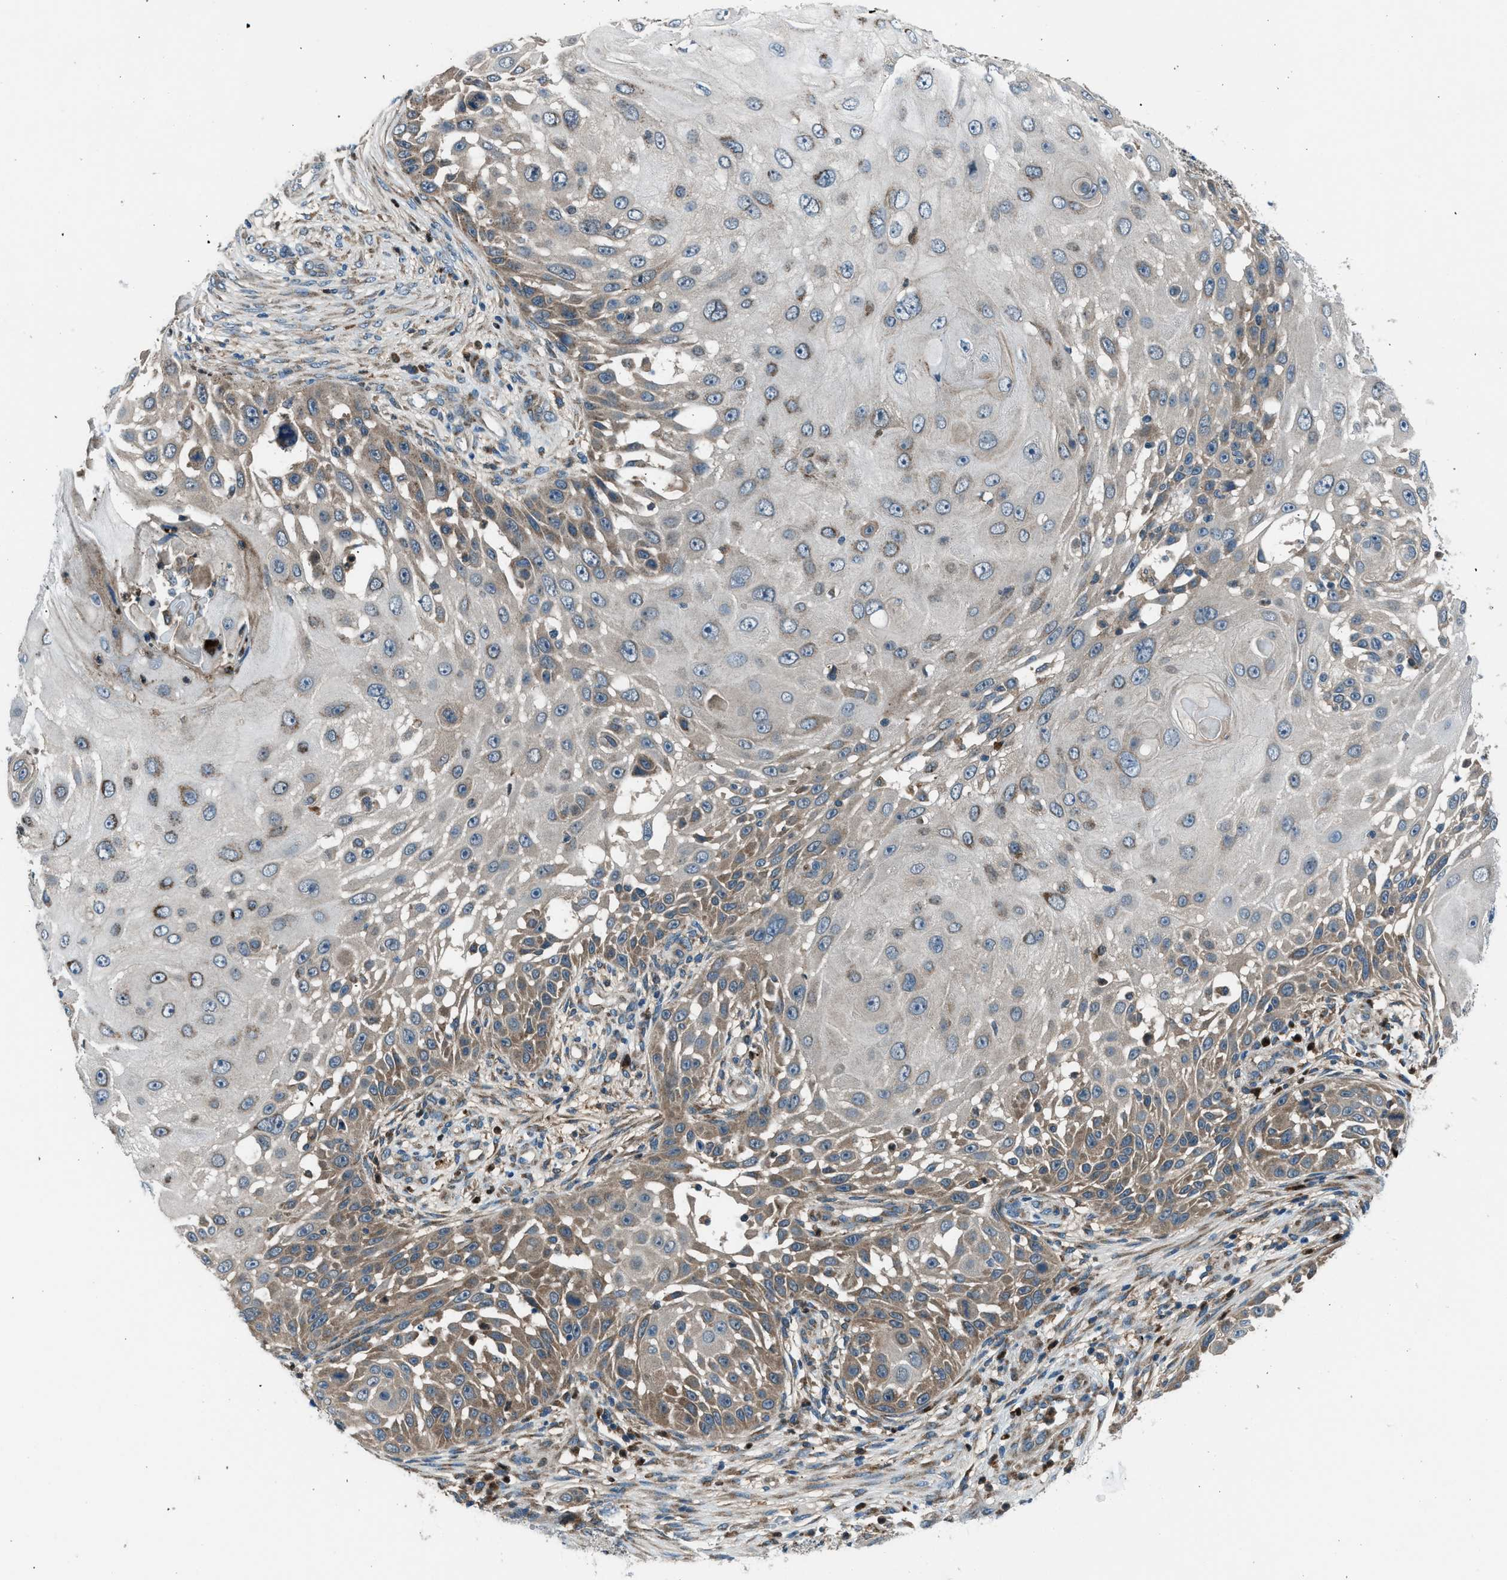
{"staining": {"intensity": "moderate", "quantity": ">75%", "location": "cytoplasmic/membranous"}, "tissue": "skin cancer", "cell_type": "Tumor cells", "image_type": "cancer", "snomed": [{"axis": "morphology", "description": "Squamous cell carcinoma, NOS"}, {"axis": "topography", "description": "Skin"}], "caption": "Moderate cytoplasmic/membranous expression for a protein is seen in approximately >75% of tumor cells of skin cancer using immunohistochemistry.", "gene": "EDARADD", "patient": {"sex": "female", "age": 44}}